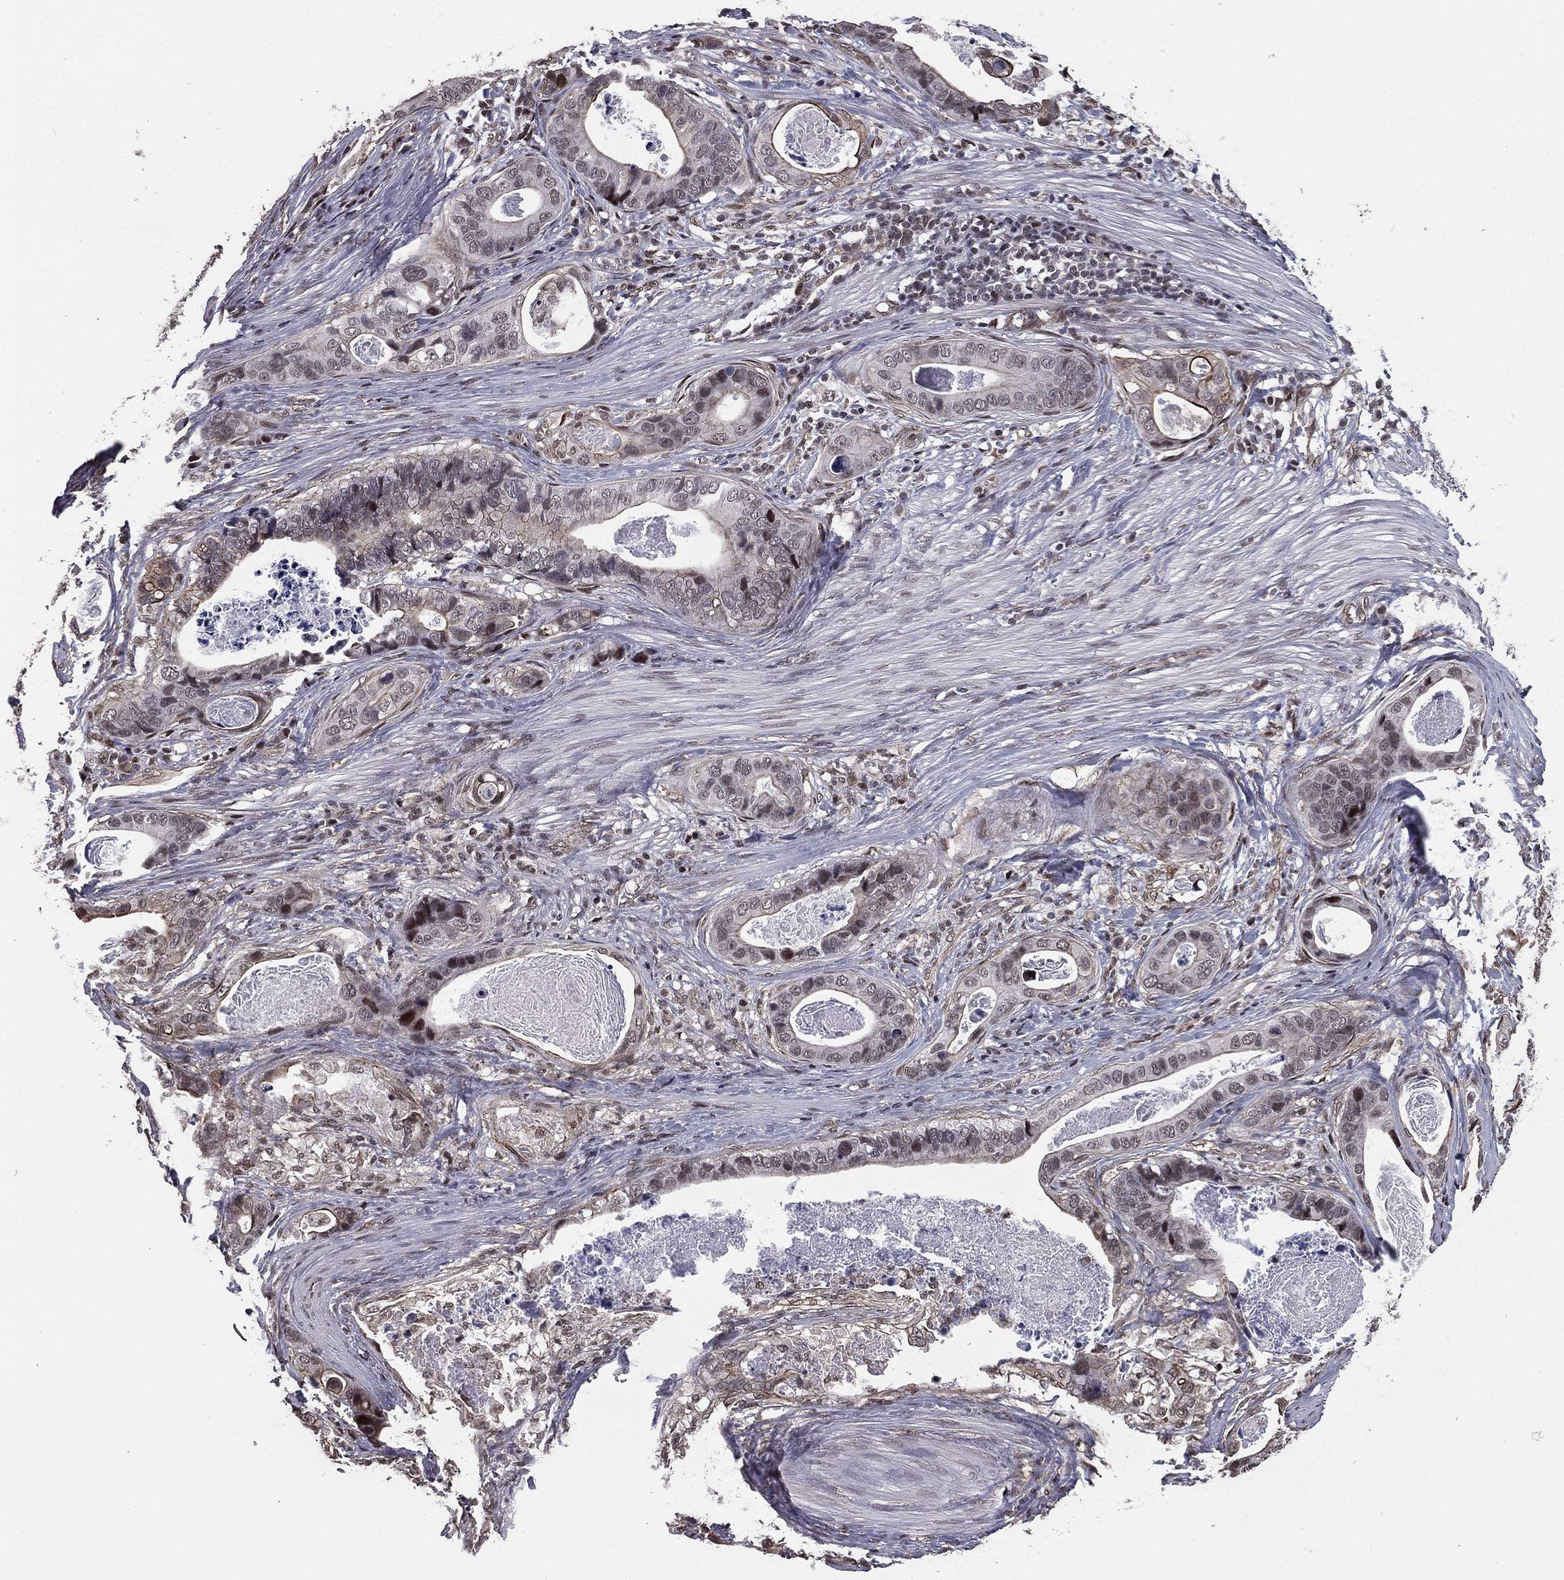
{"staining": {"intensity": "strong", "quantity": "<25%", "location": "nuclear"}, "tissue": "stomach cancer", "cell_type": "Tumor cells", "image_type": "cancer", "snomed": [{"axis": "morphology", "description": "Adenocarcinoma, NOS"}, {"axis": "topography", "description": "Stomach"}], "caption": "Stomach cancer was stained to show a protein in brown. There is medium levels of strong nuclear staining in about <25% of tumor cells.", "gene": "RARB", "patient": {"sex": "male", "age": 84}}